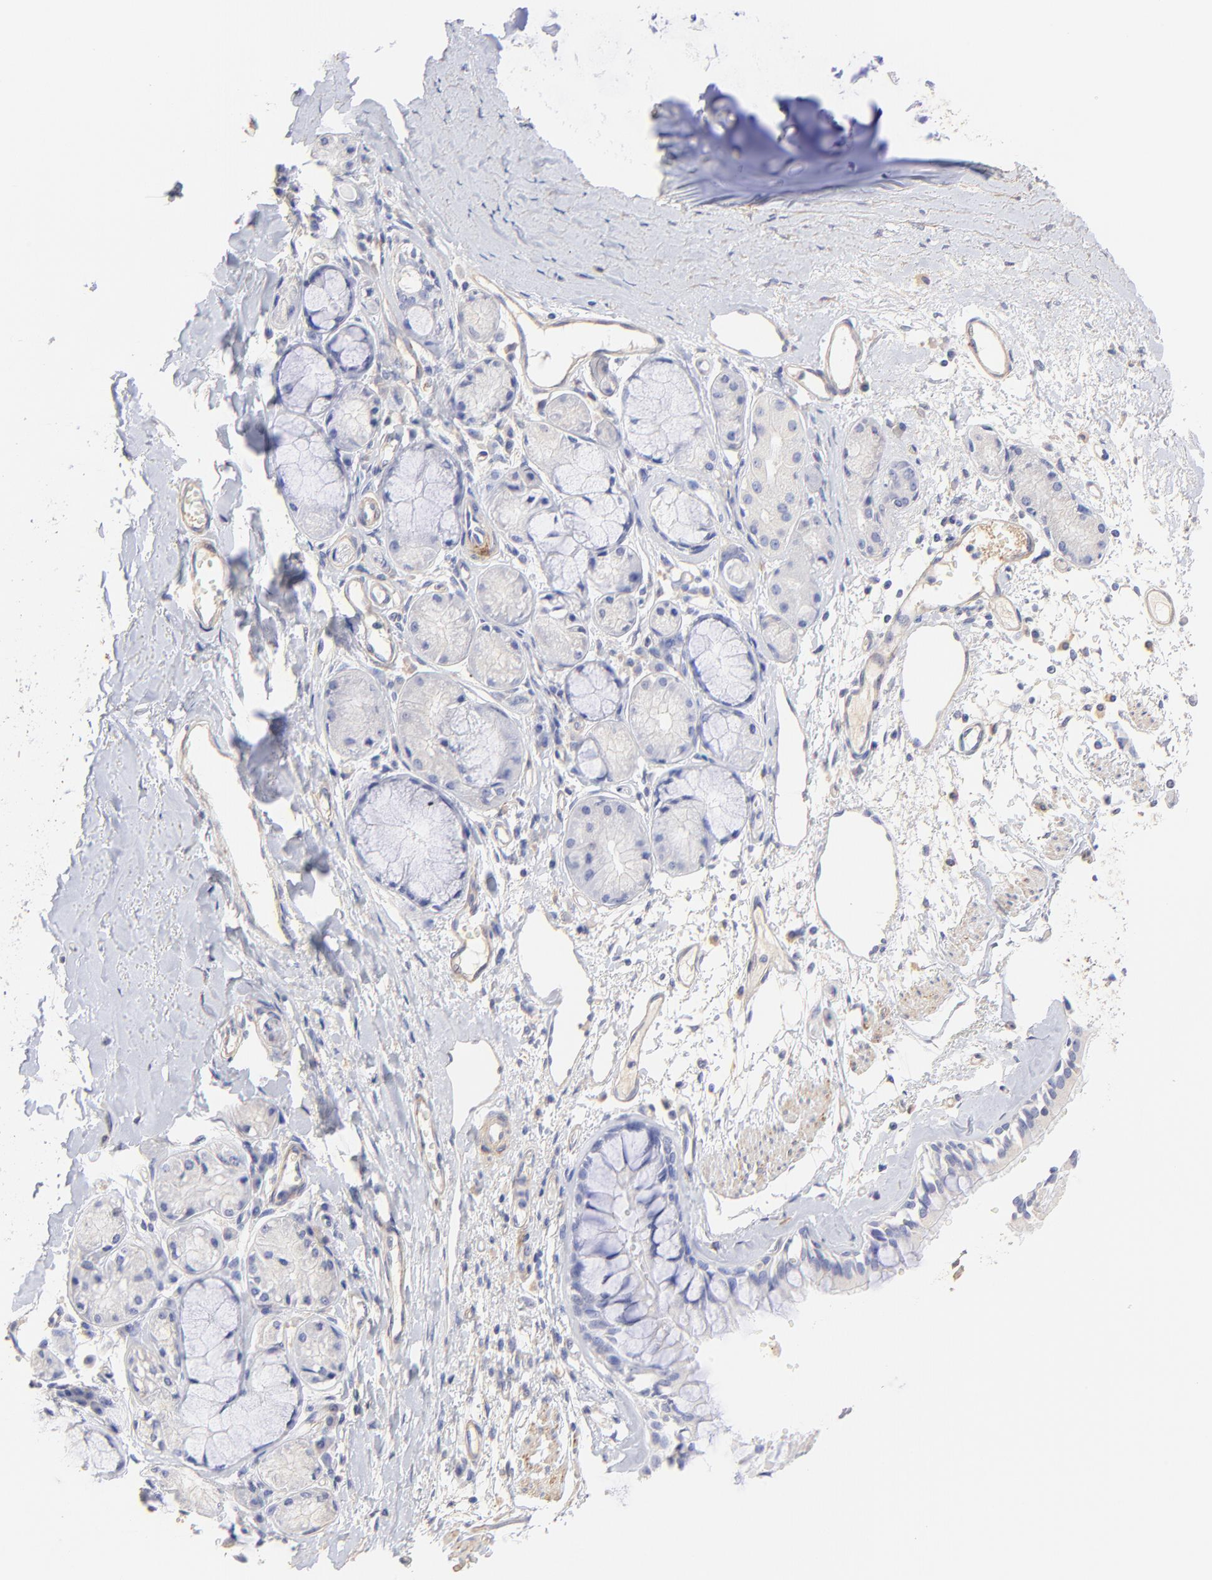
{"staining": {"intensity": "negative", "quantity": "none", "location": "none"}, "tissue": "bronchus", "cell_type": "Respiratory epithelial cells", "image_type": "normal", "snomed": [{"axis": "morphology", "description": "Normal tissue, NOS"}, {"axis": "topography", "description": "Bronchus"}, {"axis": "topography", "description": "Lung"}], "caption": "The immunohistochemistry image has no significant staining in respiratory epithelial cells of bronchus. Brightfield microscopy of immunohistochemistry (IHC) stained with DAB (brown) and hematoxylin (blue), captured at high magnification.", "gene": "ACTRT1", "patient": {"sex": "female", "age": 56}}